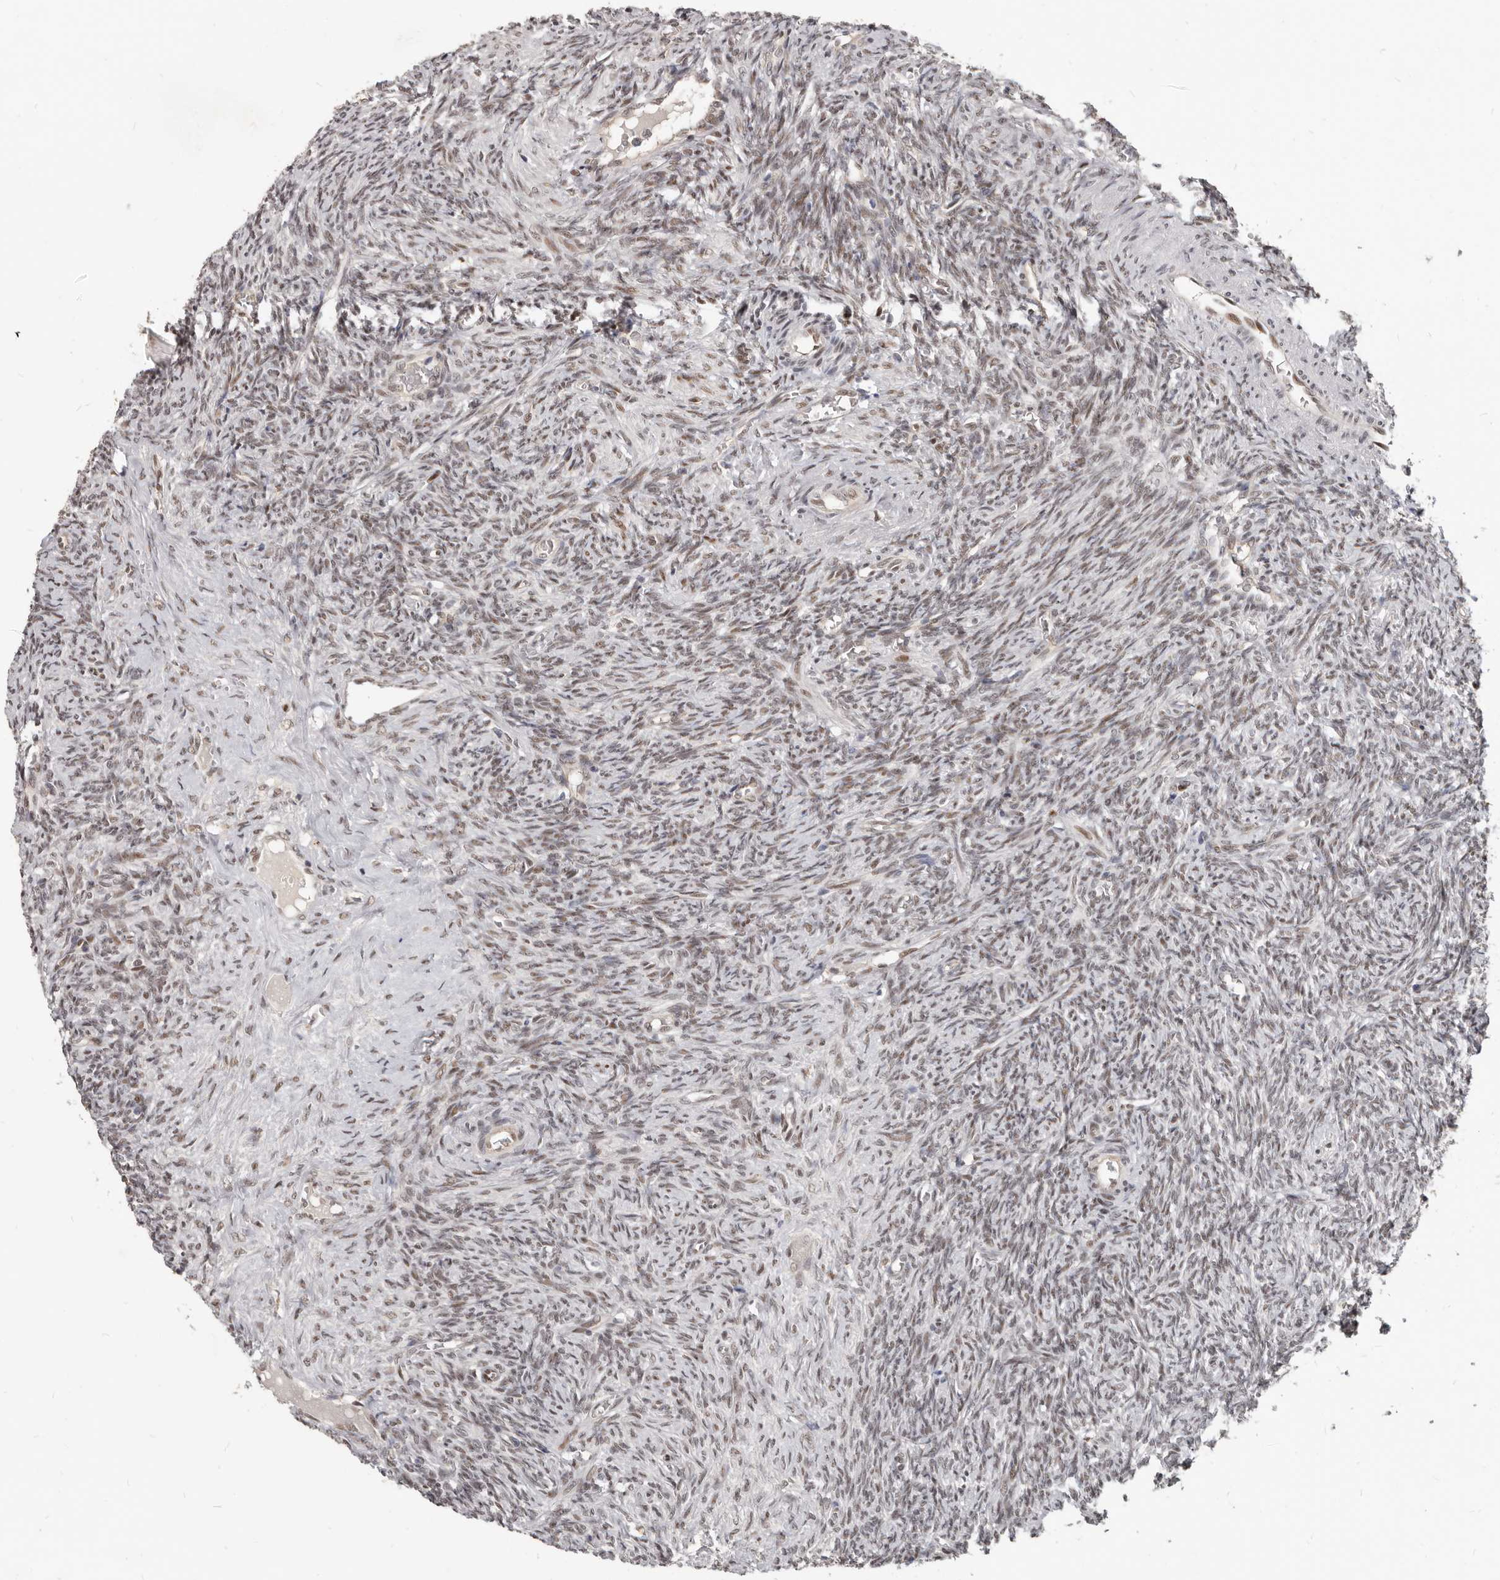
{"staining": {"intensity": "weak", "quantity": ">75%", "location": "nuclear"}, "tissue": "ovary", "cell_type": "Ovarian stroma cells", "image_type": "normal", "snomed": [{"axis": "morphology", "description": "Normal tissue, NOS"}, {"axis": "topography", "description": "Ovary"}], "caption": "The histopathology image displays immunohistochemical staining of normal ovary. There is weak nuclear staining is appreciated in approximately >75% of ovarian stroma cells. The protein is stained brown, and the nuclei are stained in blue (DAB IHC with brightfield microscopy, high magnification).", "gene": "ATF5", "patient": {"sex": "female", "age": 41}}